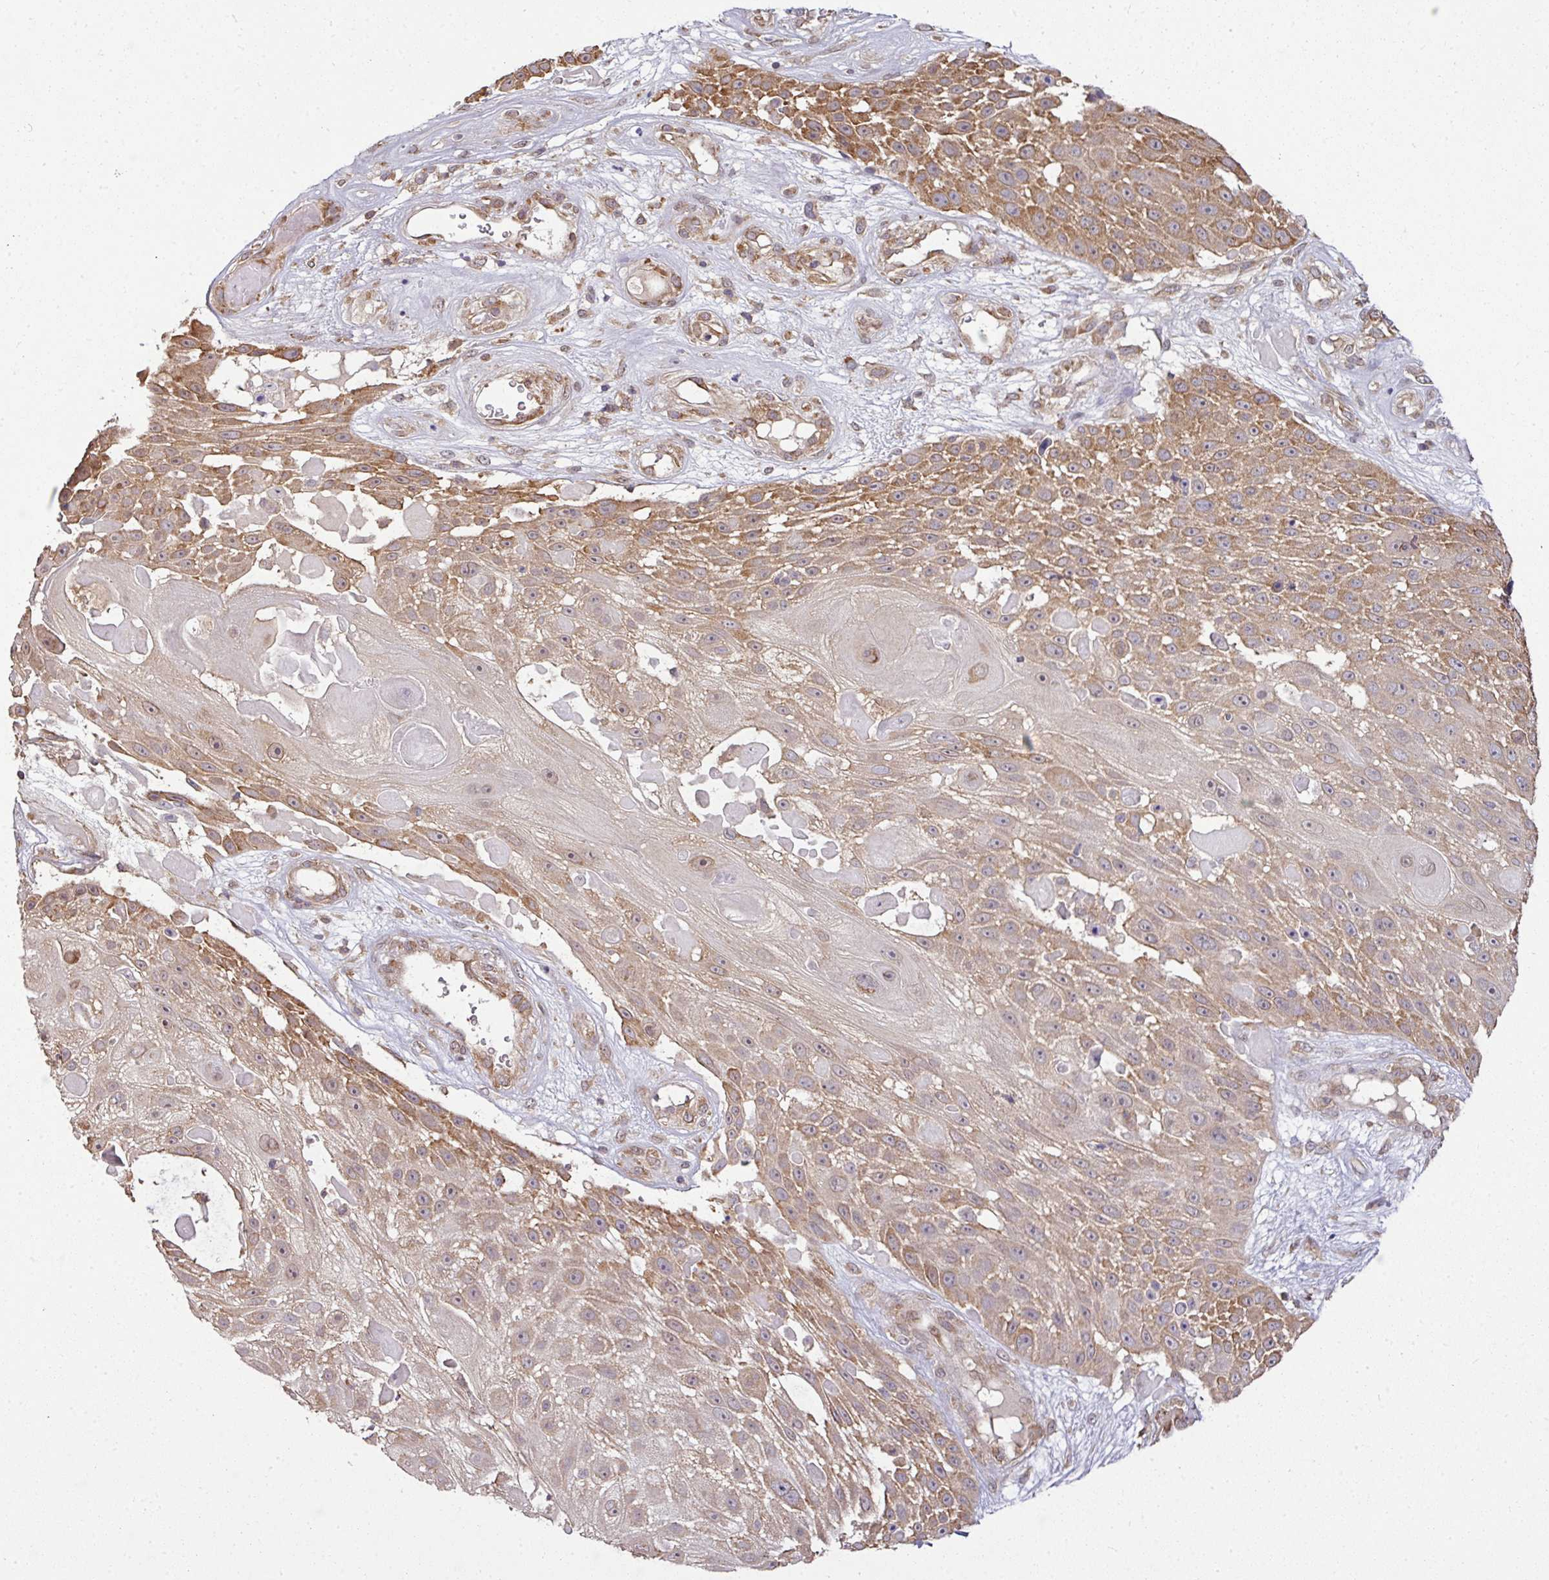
{"staining": {"intensity": "moderate", "quantity": ">75%", "location": "cytoplasmic/membranous"}, "tissue": "skin cancer", "cell_type": "Tumor cells", "image_type": "cancer", "snomed": [{"axis": "morphology", "description": "Squamous cell carcinoma, NOS"}, {"axis": "topography", "description": "Skin"}], "caption": "Immunohistochemical staining of human skin cancer shows medium levels of moderate cytoplasmic/membranous positivity in approximately >75% of tumor cells.", "gene": "RBM4B", "patient": {"sex": "female", "age": 86}}